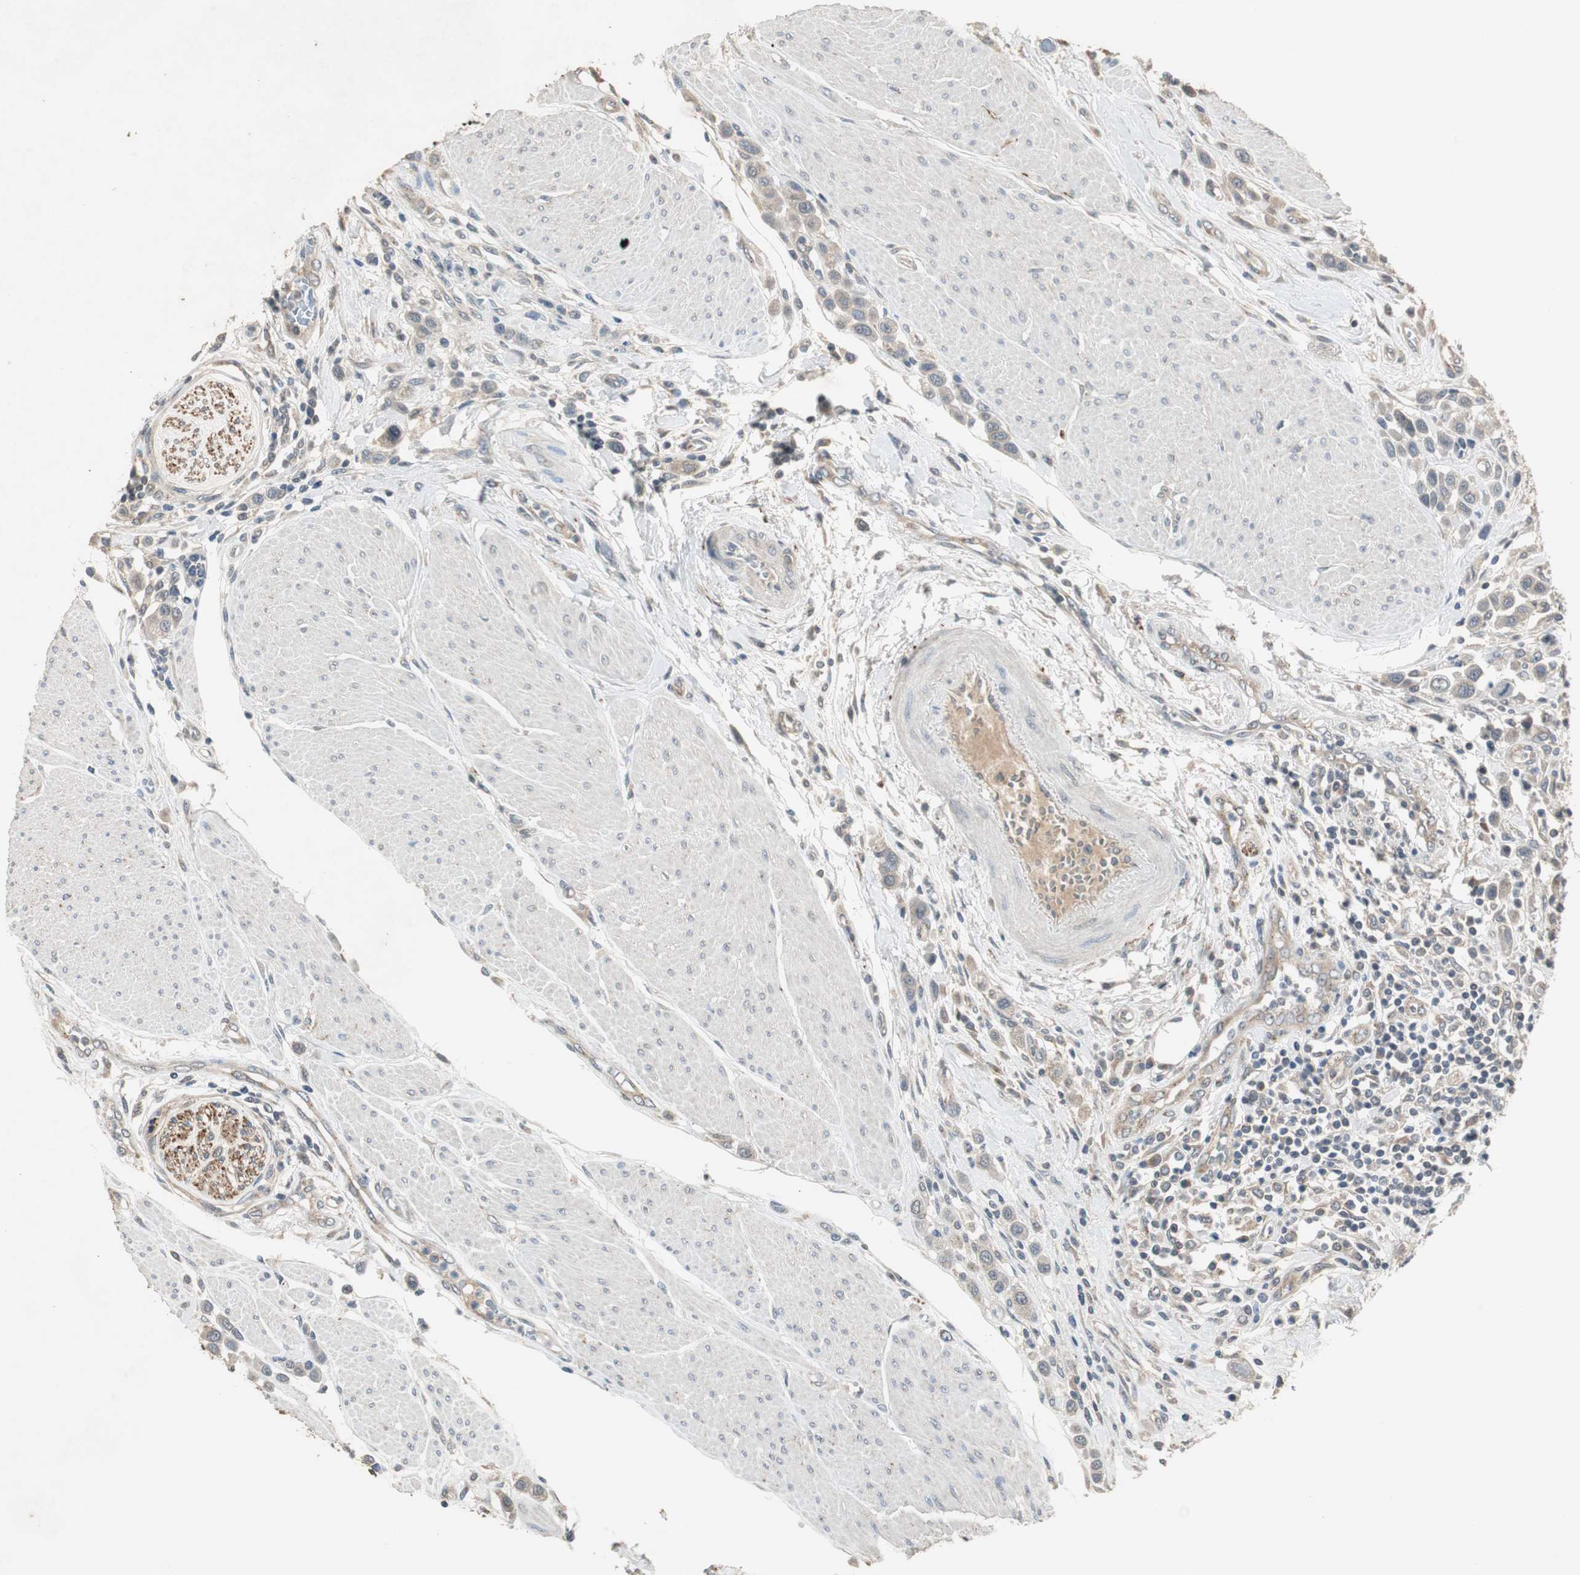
{"staining": {"intensity": "weak", "quantity": ">75%", "location": "cytoplasmic/membranous"}, "tissue": "urothelial cancer", "cell_type": "Tumor cells", "image_type": "cancer", "snomed": [{"axis": "morphology", "description": "Urothelial carcinoma, High grade"}, {"axis": "topography", "description": "Urinary bladder"}], "caption": "Immunohistochemical staining of human urothelial carcinoma (high-grade) reveals low levels of weak cytoplasmic/membranous expression in about >75% of tumor cells. Using DAB (brown) and hematoxylin (blue) stains, captured at high magnification using brightfield microscopy.", "gene": "PTPRN2", "patient": {"sex": "male", "age": 50}}